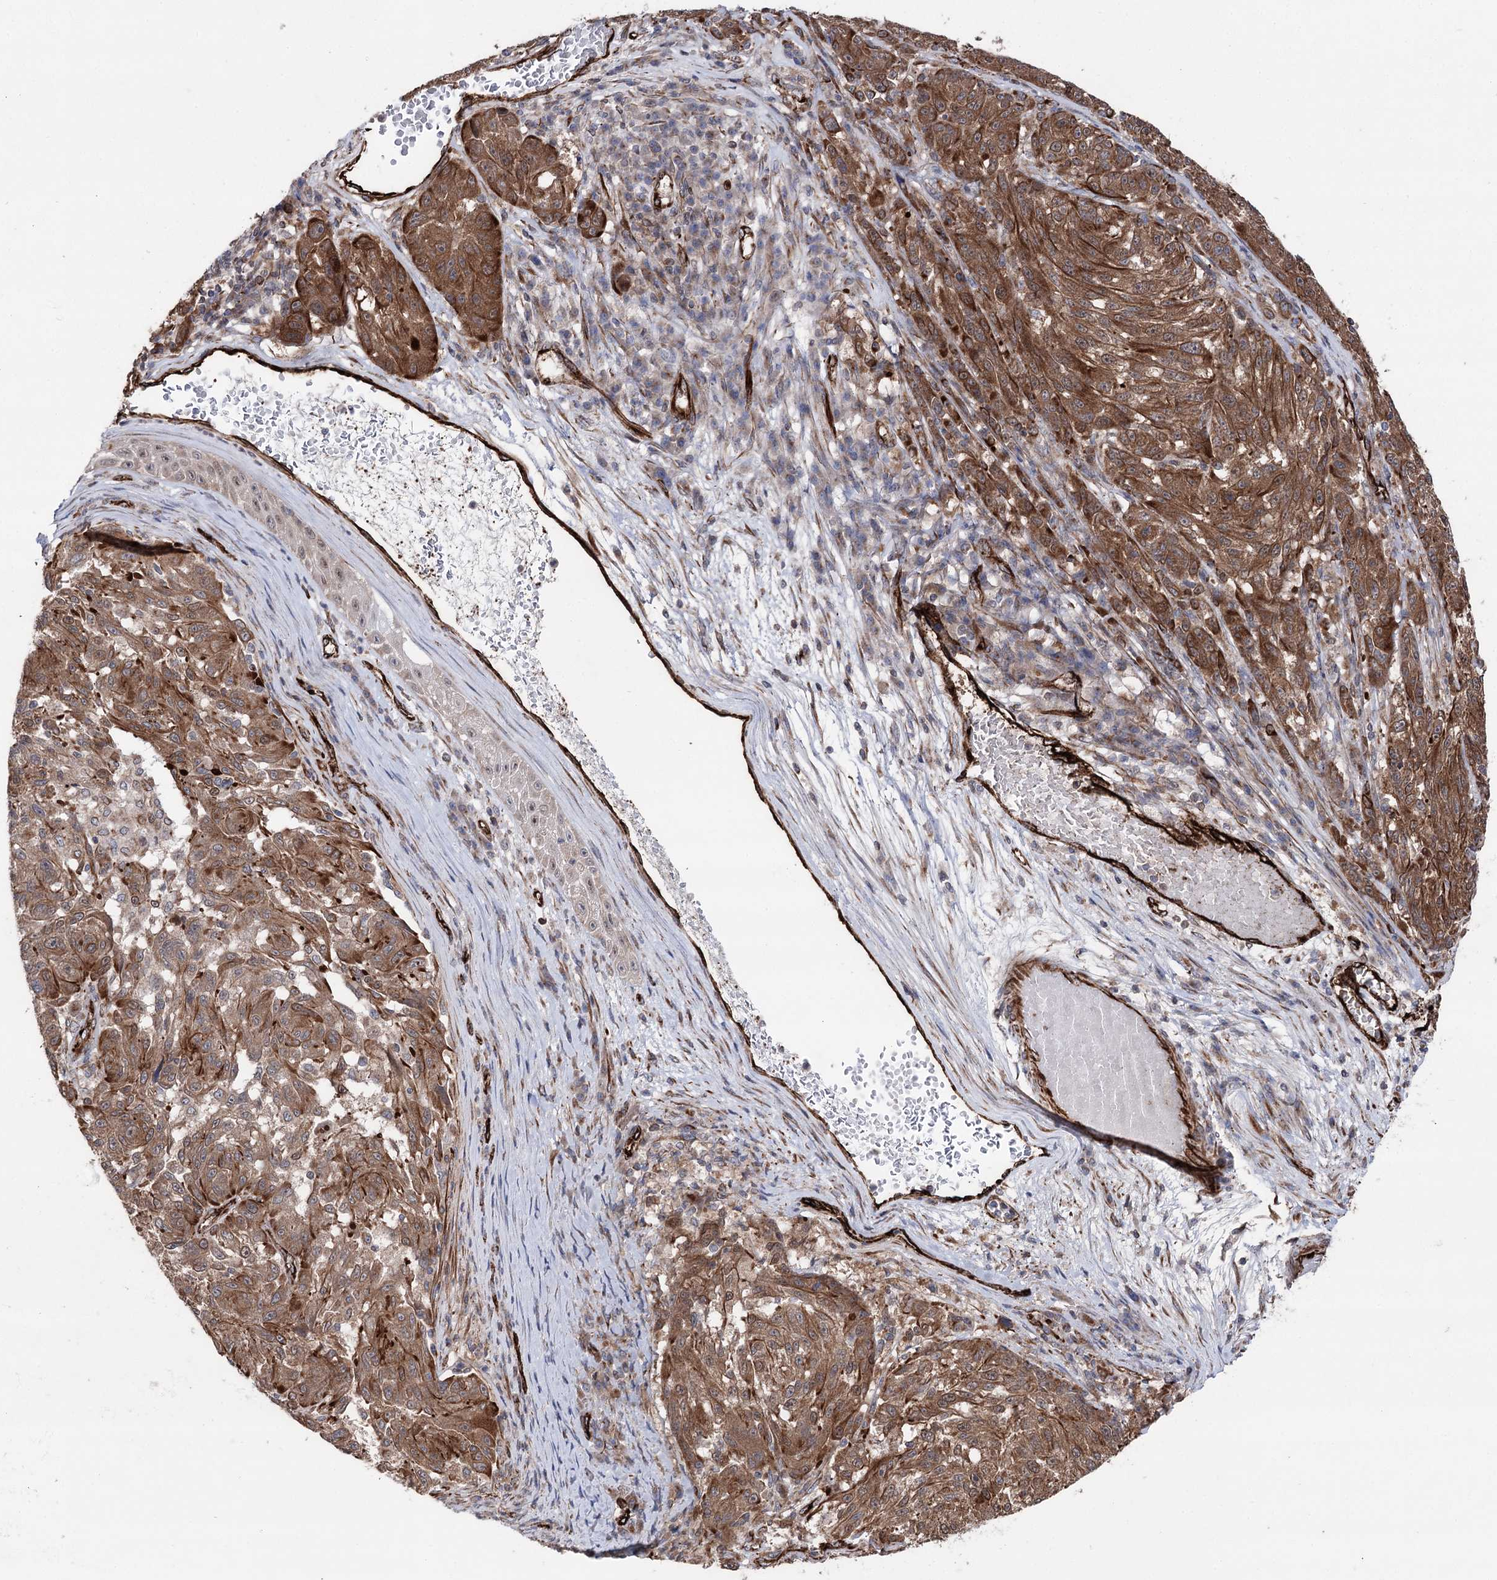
{"staining": {"intensity": "moderate", "quantity": ">75%", "location": "cytoplasmic/membranous"}, "tissue": "melanoma", "cell_type": "Tumor cells", "image_type": "cancer", "snomed": [{"axis": "morphology", "description": "Malignant melanoma, NOS"}, {"axis": "topography", "description": "Skin"}], "caption": "Protein staining displays moderate cytoplasmic/membranous positivity in about >75% of tumor cells in melanoma. The protein is stained brown, and the nuclei are stained in blue (DAB IHC with brightfield microscopy, high magnification).", "gene": "MIB1", "patient": {"sex": "male", "age": 53}}